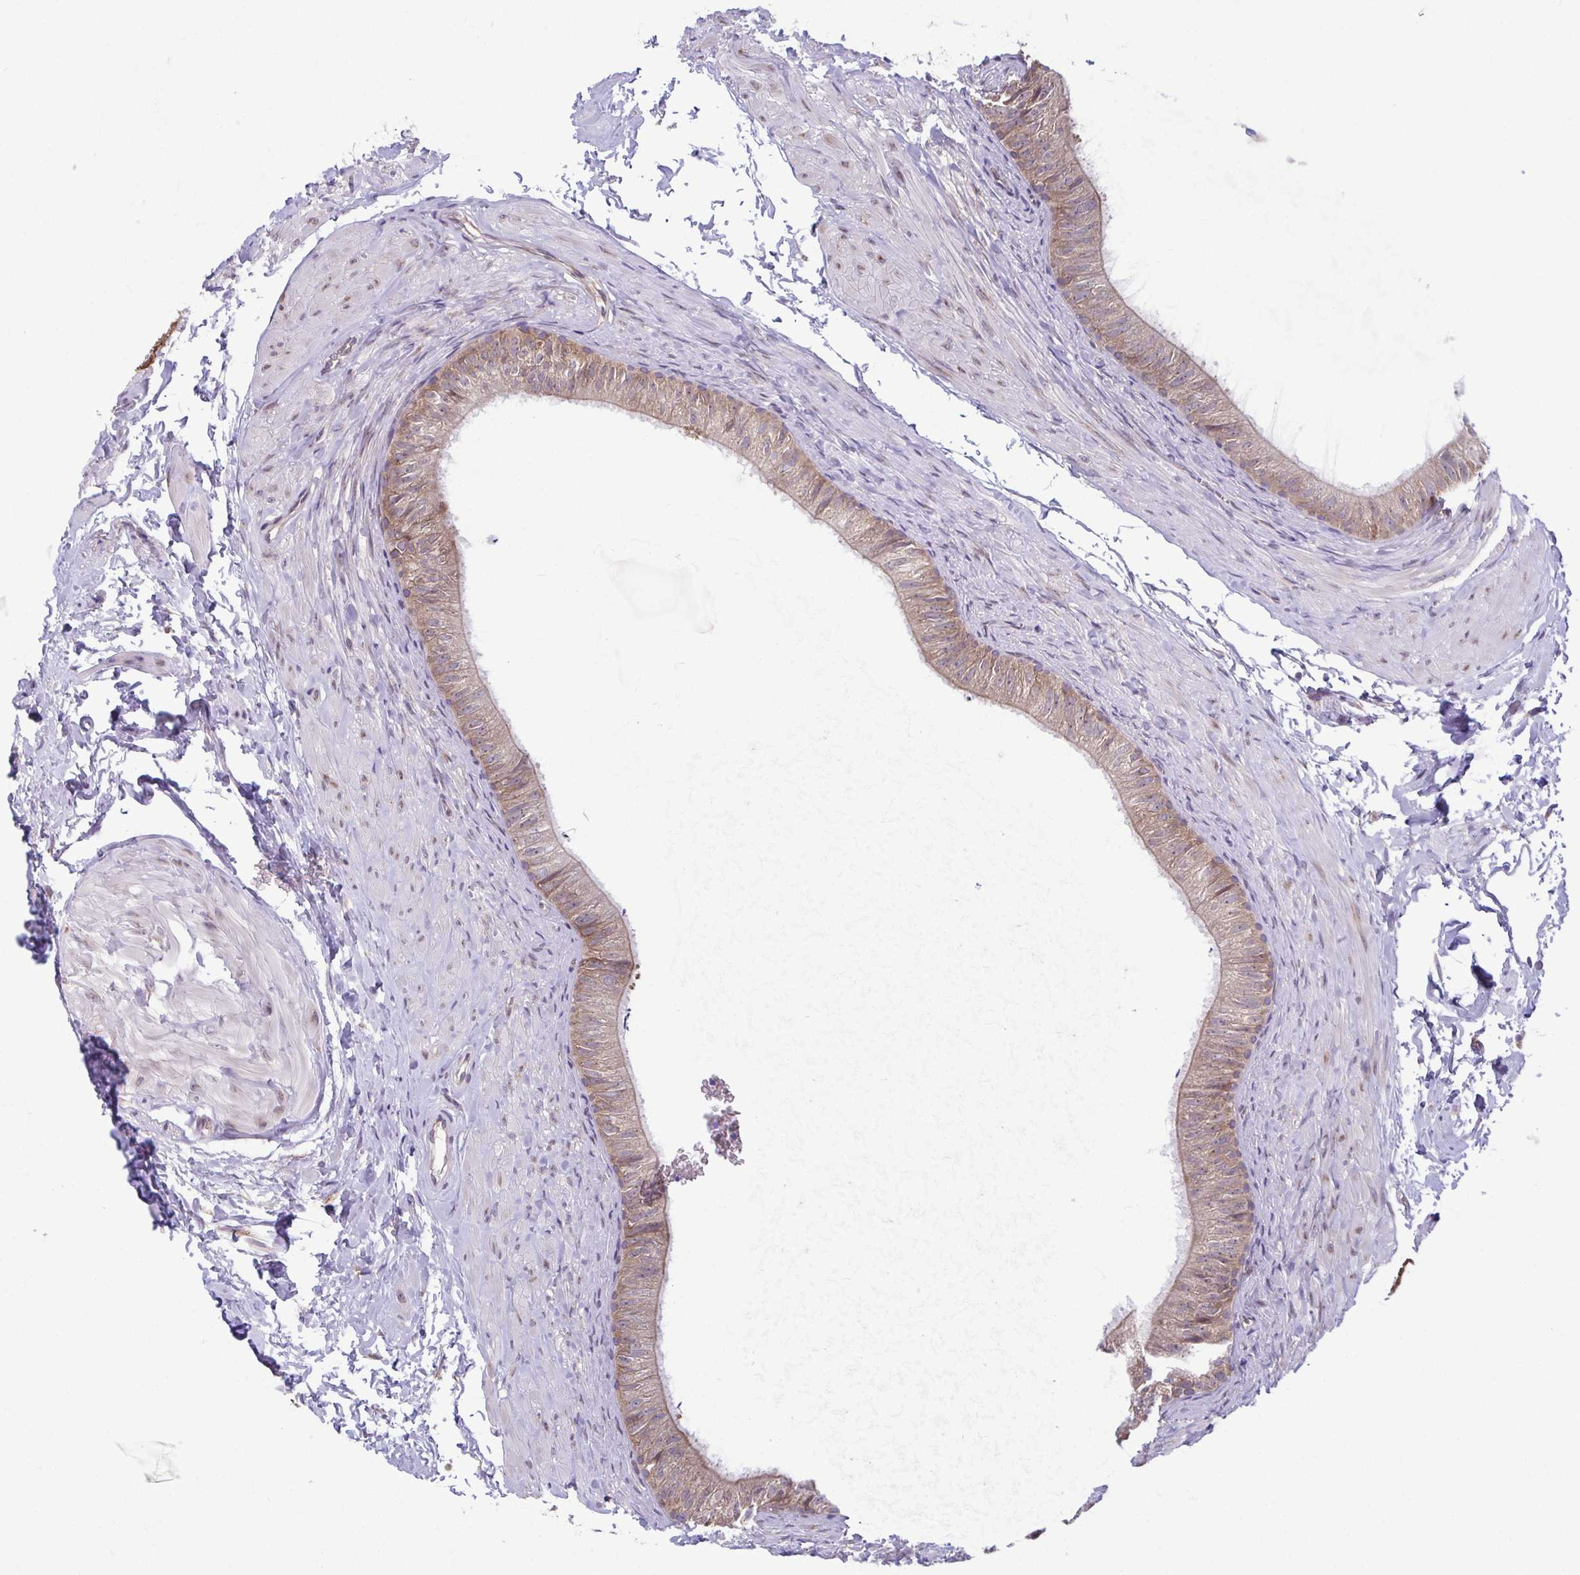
{"staining": {"intensity": "weak", "quantity": "25%-75%", "location": "cytoplasmic/membranous"}, "tissue": "epididymis", "cell_type": "Glandular cells", "image_type": "normal", "snomed": [{"axis": "morphology", "description": "Normal tissue, NOS"}, {"axis": "topography", "description": "Epididymis, spermatic cord, NOS"}, {"axis": "topography", "description": "Epididymis"}, {"axis": "topography", "description": "Peripheral nerve tissue"}], "caption": "Immunohistochemistry histopathology image of unremarkable epididymis: epididymis stained using IHC displays low levels of weak protein expression localized specifically in the cytoplasmic/membranous of glandular cells, appearing as a cytoplasmic/membranous brown color.", "gene": "TMEM108", "patient": {"sex": "male", "age": 29}}